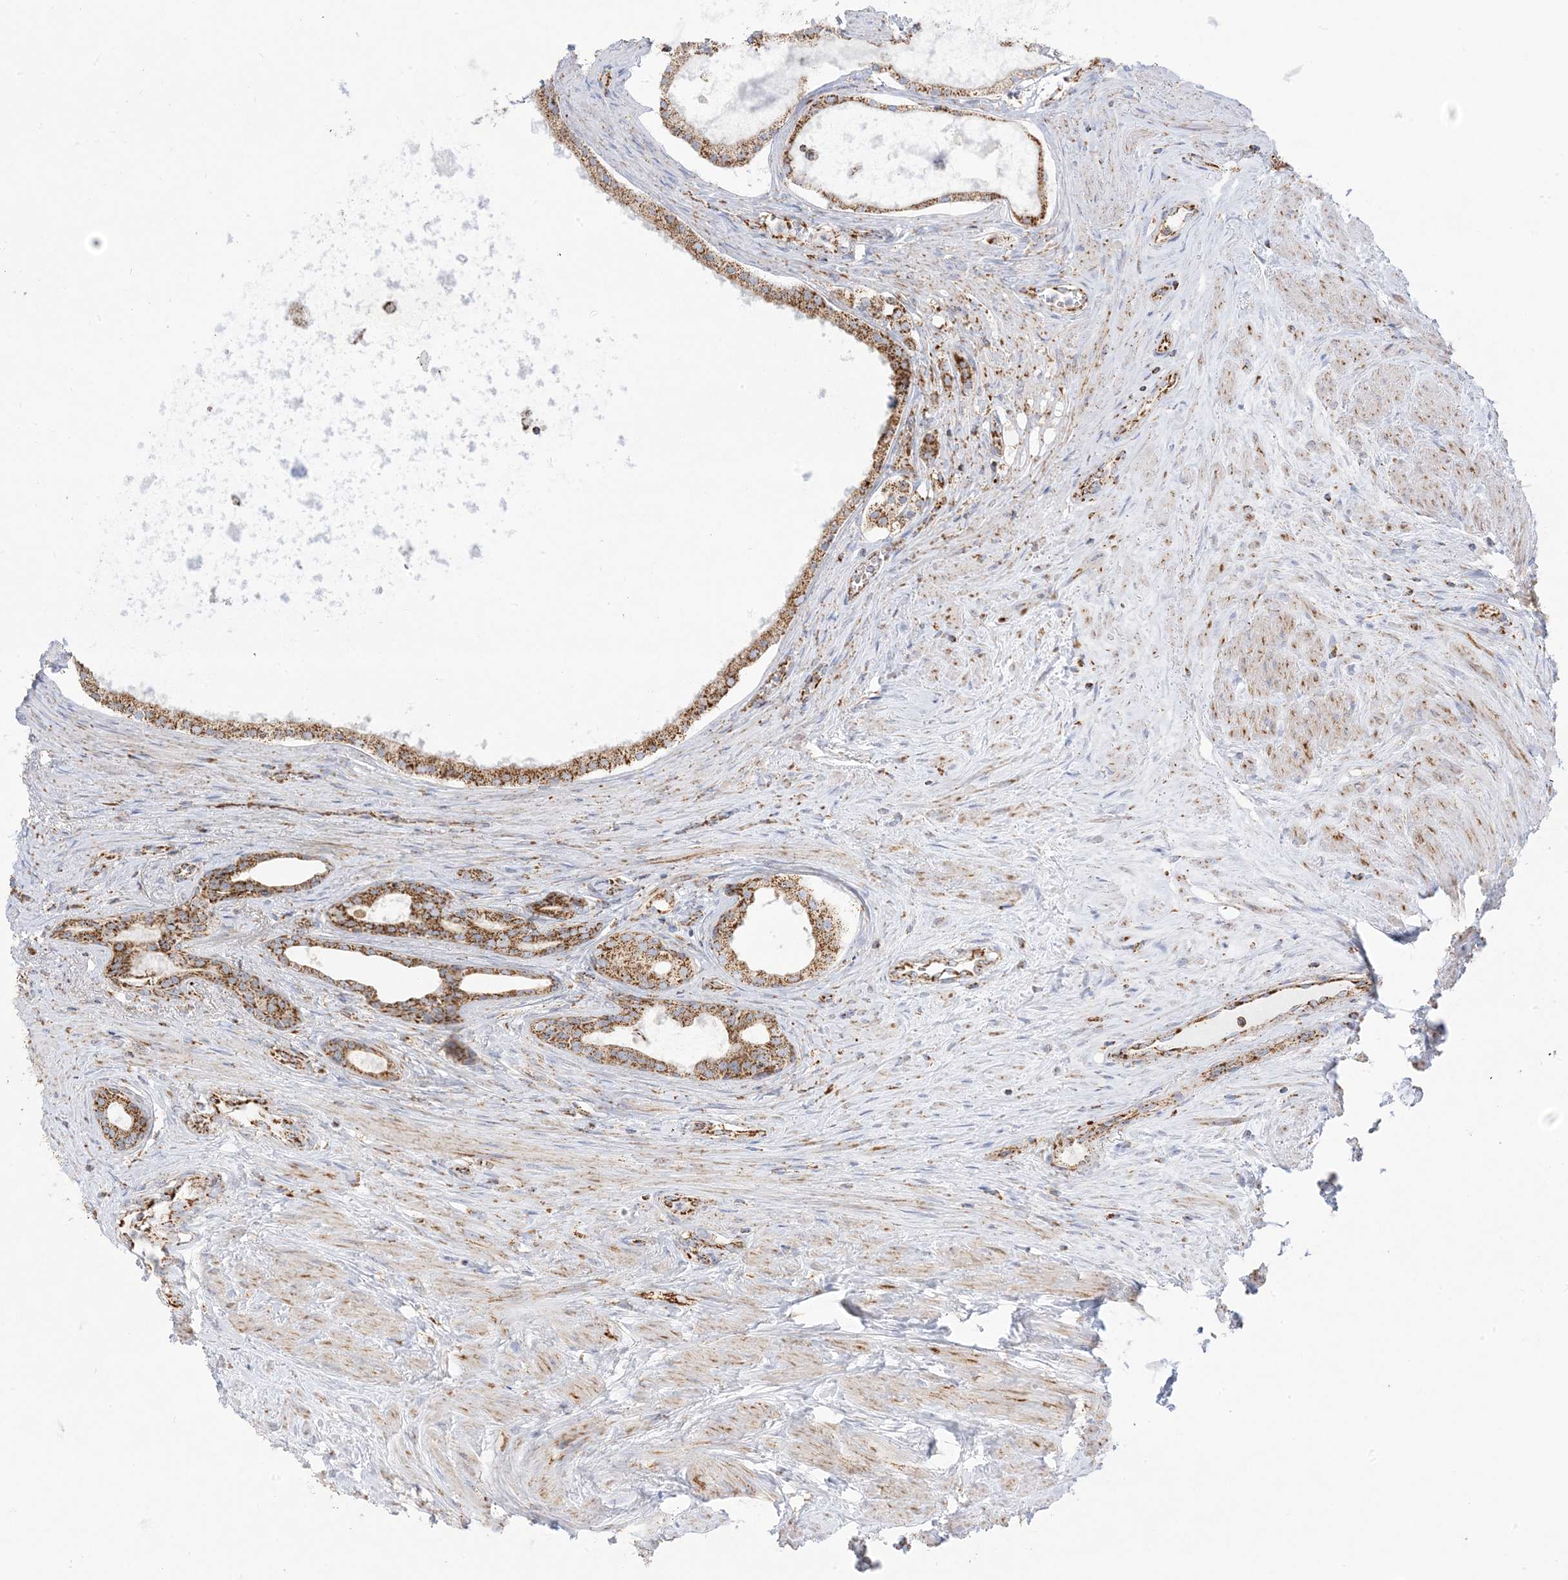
{"staining": {"intensity": "moderate", "quantity": ">75%", "location": "cytoplasmic/membranous"}, "tissue": "prostate cancer", "cell_type": "Tumor cells", "image_type": "cancer", "snomed": [{"axis": "morphology", "description": "Adenocarcinoma, High grade"}, {"axis": "topography", "description": "Prostate"}], "caption": "This photomicrograph exhibits IHC staining of human high-grade adenocarcinoma (prostate), with medium moderate cytoplasmic/membranous positivity in about >75% of tumor cells.", "gene": "MRPS36", "patient": {"sex": "male", "age": 68}}